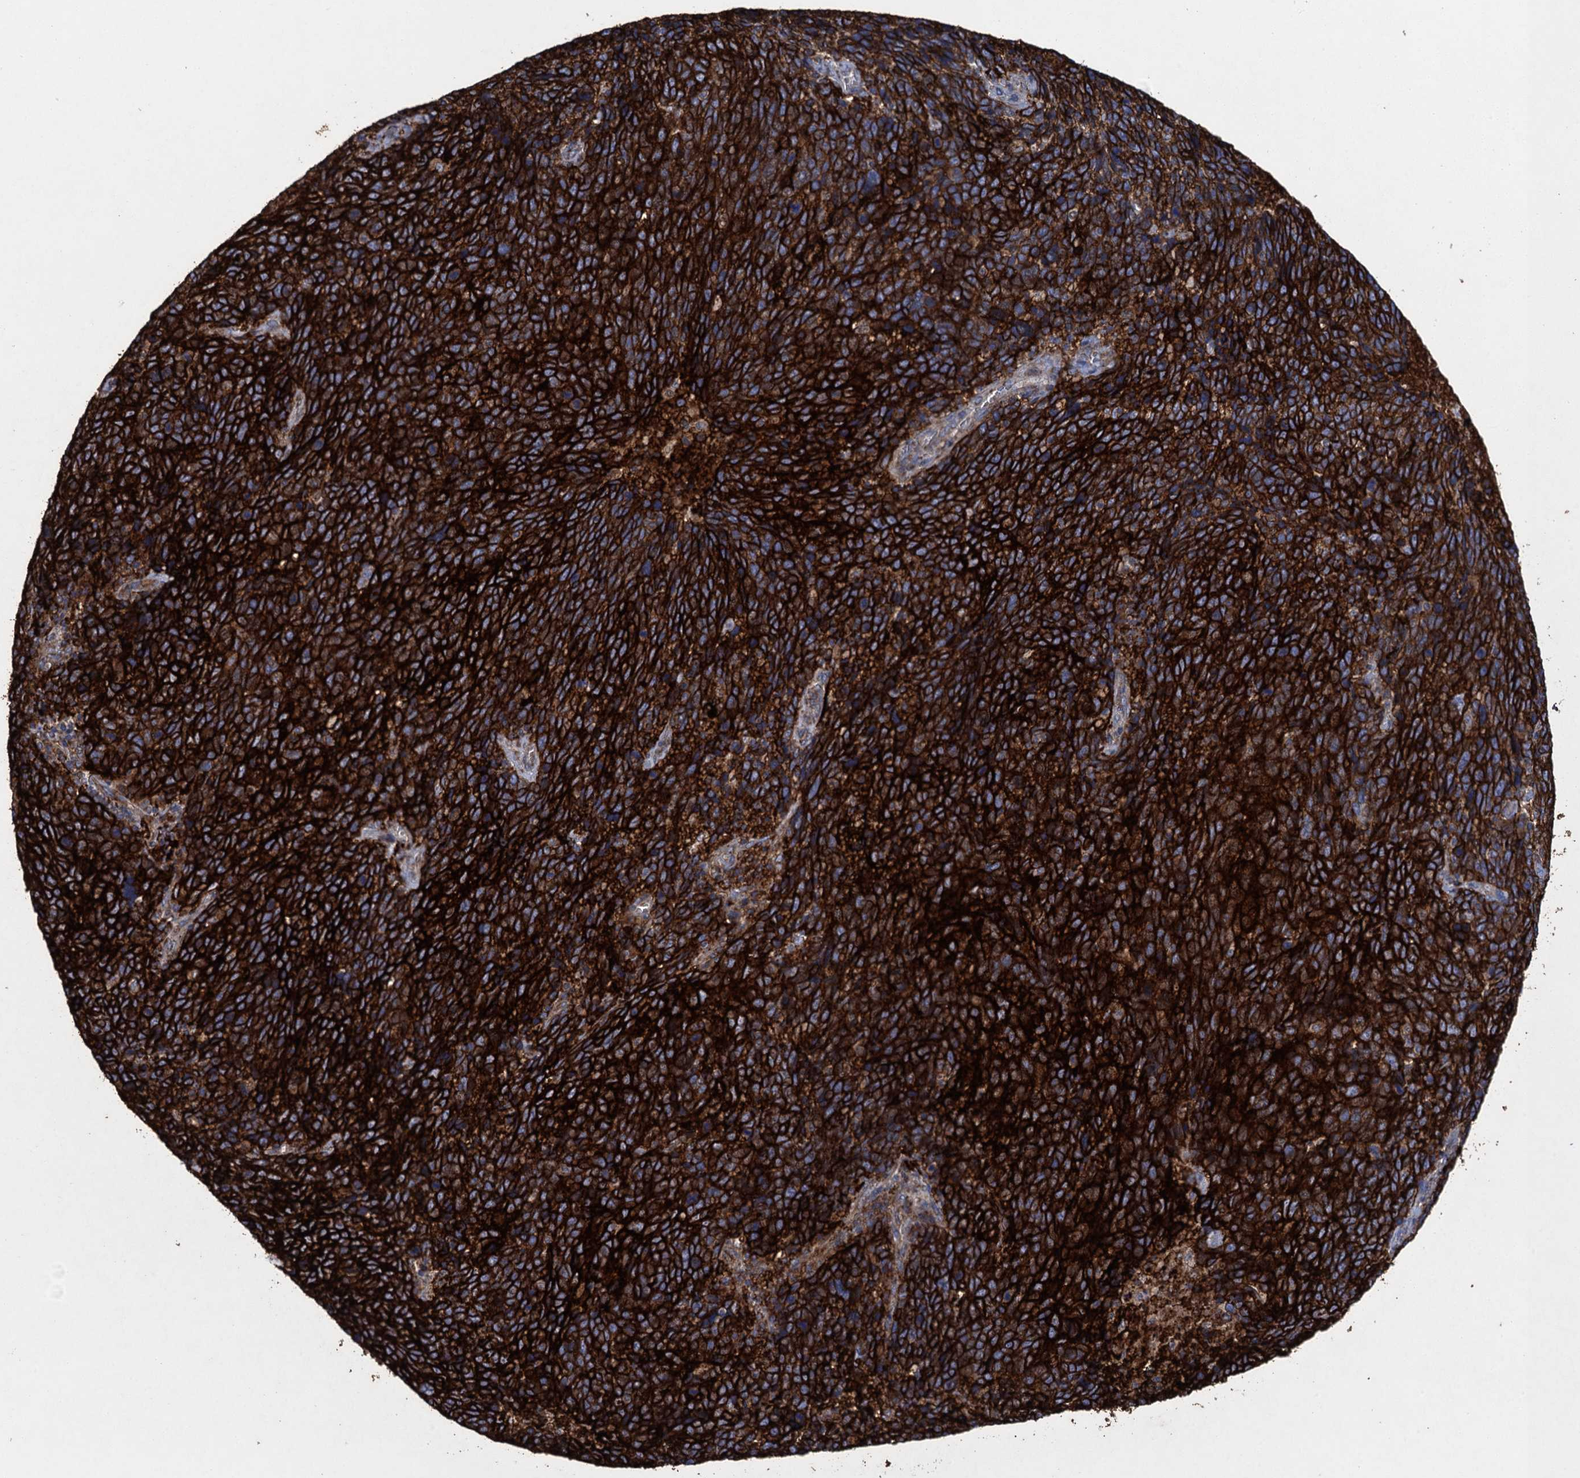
{"staining": {"intensity": "strong", "quantity": ">75%", "location": "cytoplasmic/membranous"}, "tissue": "cervical cancer", "cell_type": "Tumor cells", "image_type": "cancer", "snomed": [{"axis": "morphology", "description": "Squamous cell carcinoma, NOS"}, {"axis": "topography", "description": "Cervix"}], "caption": "High-power microscopy captured an immunohistochemistry micrograph of squamous cell carcinoma (cervical), revealing strong cytoplasmic/membranous expression in about >75% of tumor cells.", "gene": "TXNDC11", "patient": {"sex": "female", "age": 41}}